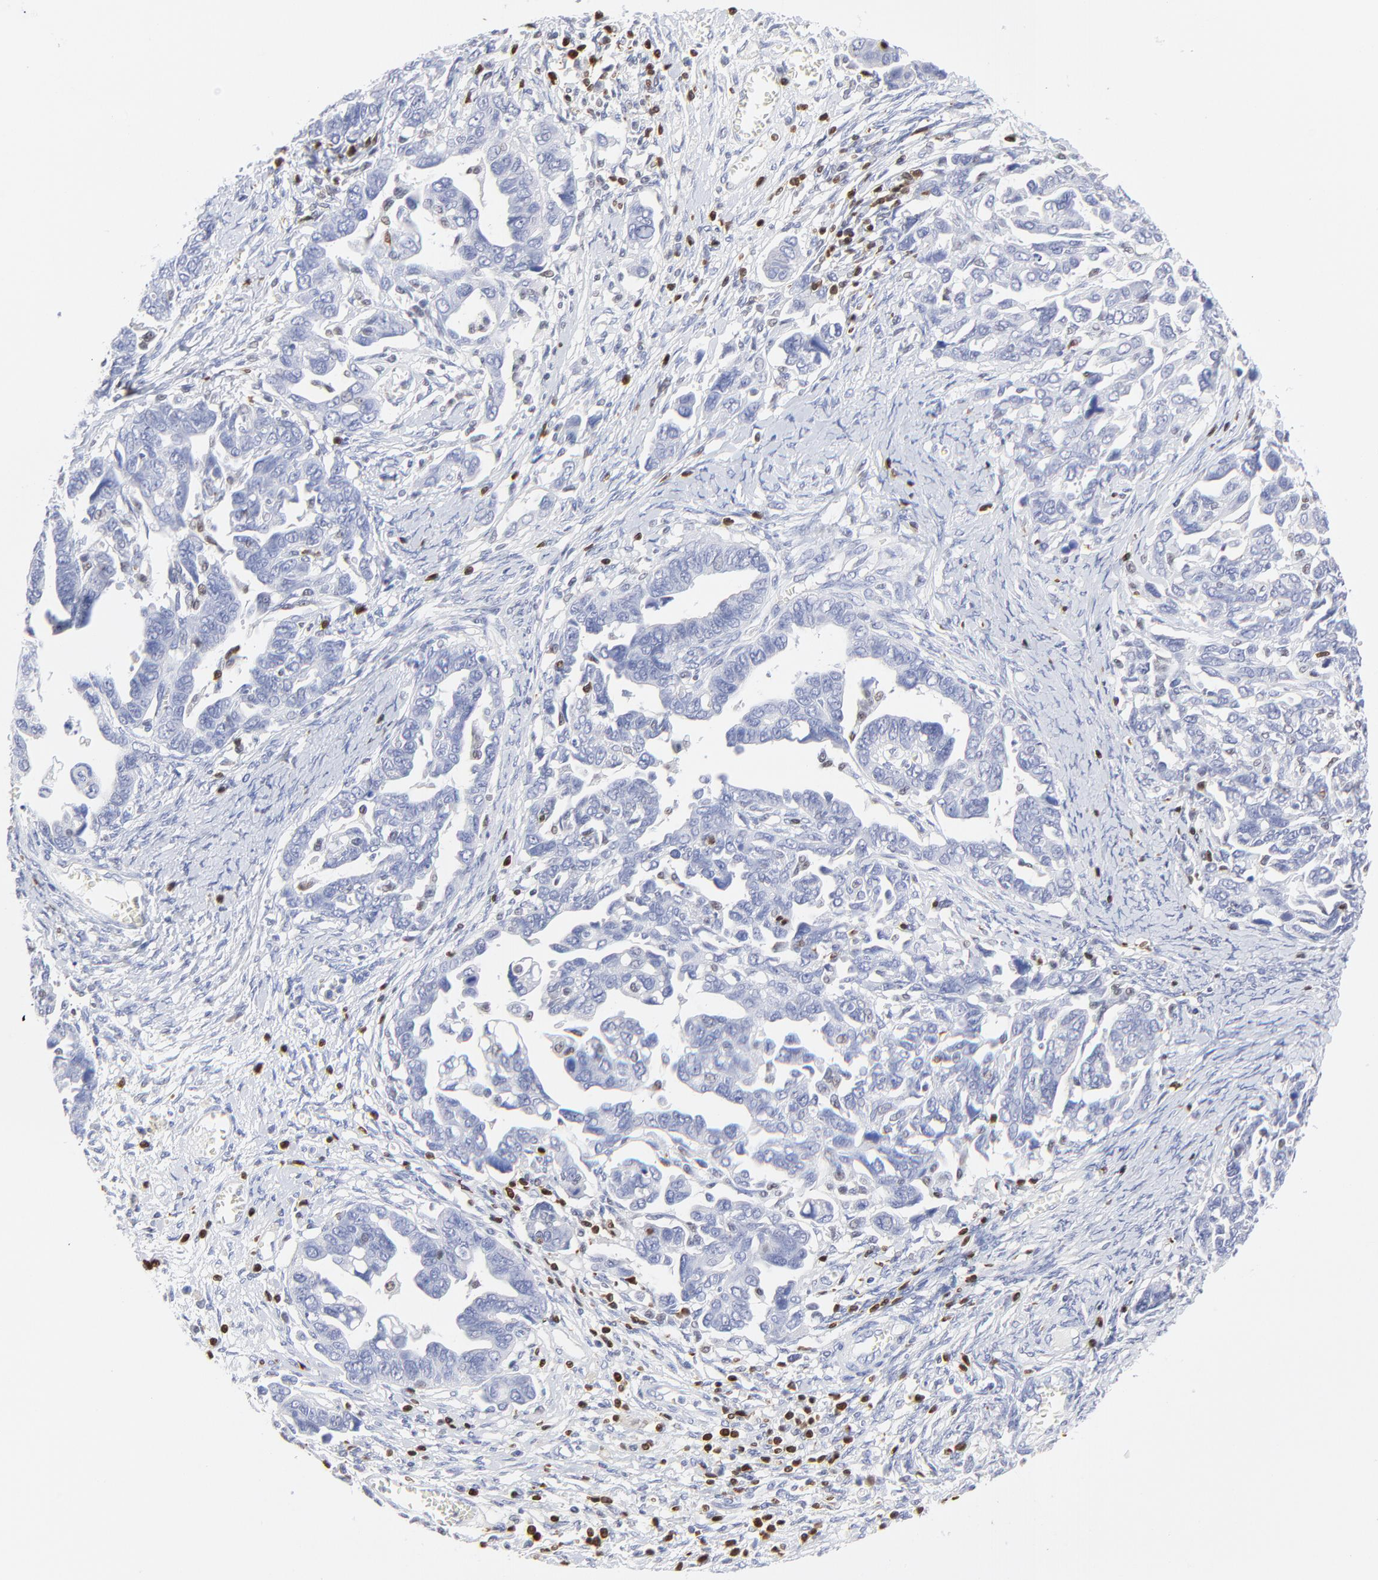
{"staining": {"intensity": "negative", "quantity": "none", "location": "none"}, "tissue": "ovarian cancer", "cell_type": "Tumor cells", "image_type": "cancer", "snomed": [{"axis": "morphology", "description": "Cystadenocarcinoma, serous, NOS"}, {"axis": "topography", "description": "Ovary"}], "caption": "Histopathology image shows no significant protein positivity in tumor cells of ovarian serous cystadenocarcinoma. Brightfield microscopy of immunohistochemistry stained with DAB (brown) and hematoxylin (blue), captured at high magnification.", "gene": "ZAP70", "patient": {"sex": "female", "age": 69}}